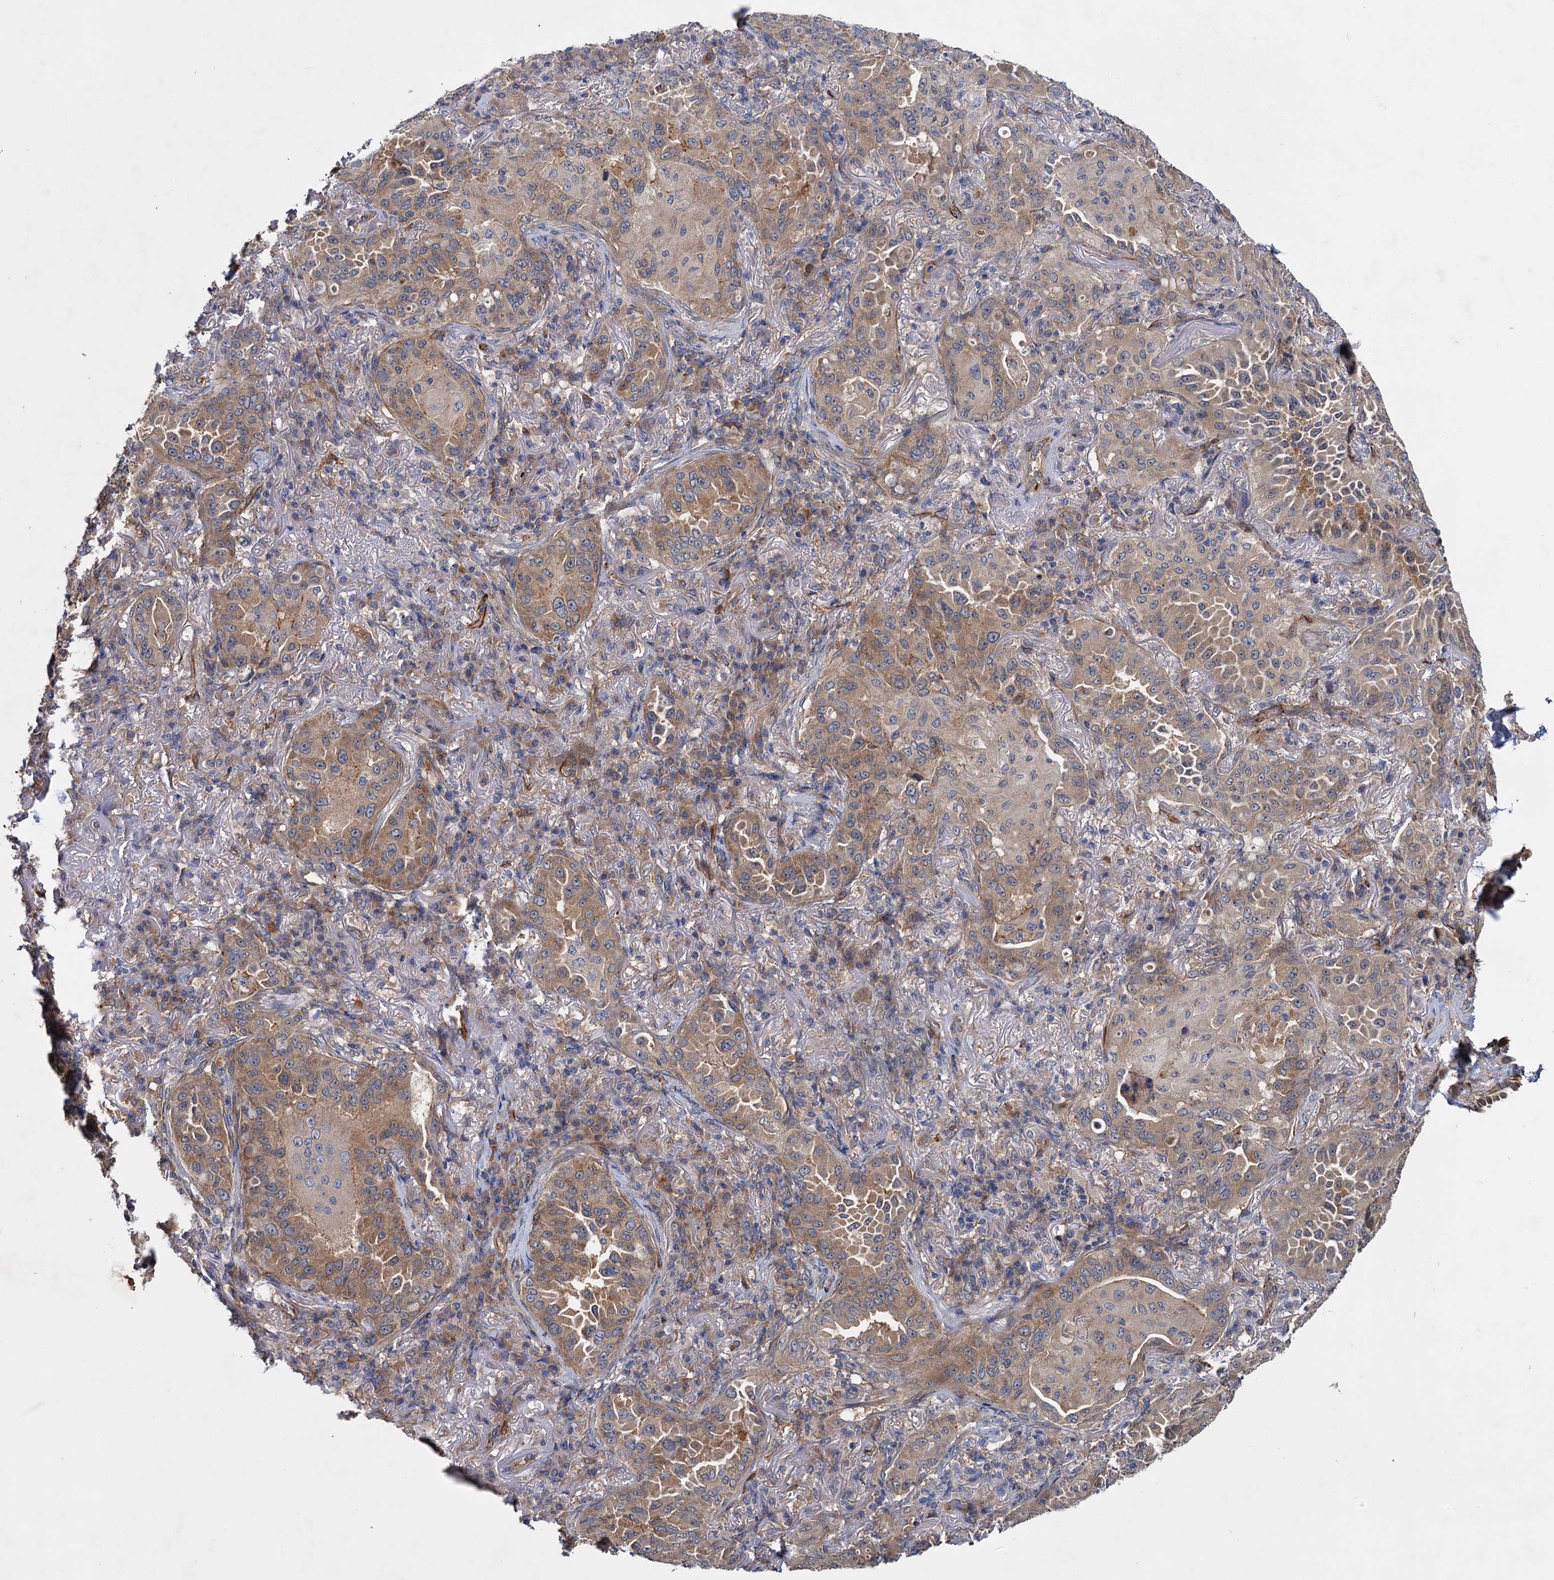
{"staining": {"intensity": "moderate", "quantity": ">75%", "location": "cytoplasmic/membranous"}, "tissue": "lung cancer", "cell_type": "Tumor cells", "image_type": "cancer", "snomed": [{"axis": "morphology", "description": "Adenocarcinoma, NOS"}, {"axis": "topography", "description": "Lung"}], "caption": "A medium amount of moderate cytoplasmic/membranous positivity is seen in about >75% of tumor cells in adenocarcinoma (lung) tissue. The staining was performed using DAB, with brown indicating positive protein expression. Nuclei are stained blue with hematoxylin.", "gene": "PKN2", "patient": {"sex": "female", "age": 69}}